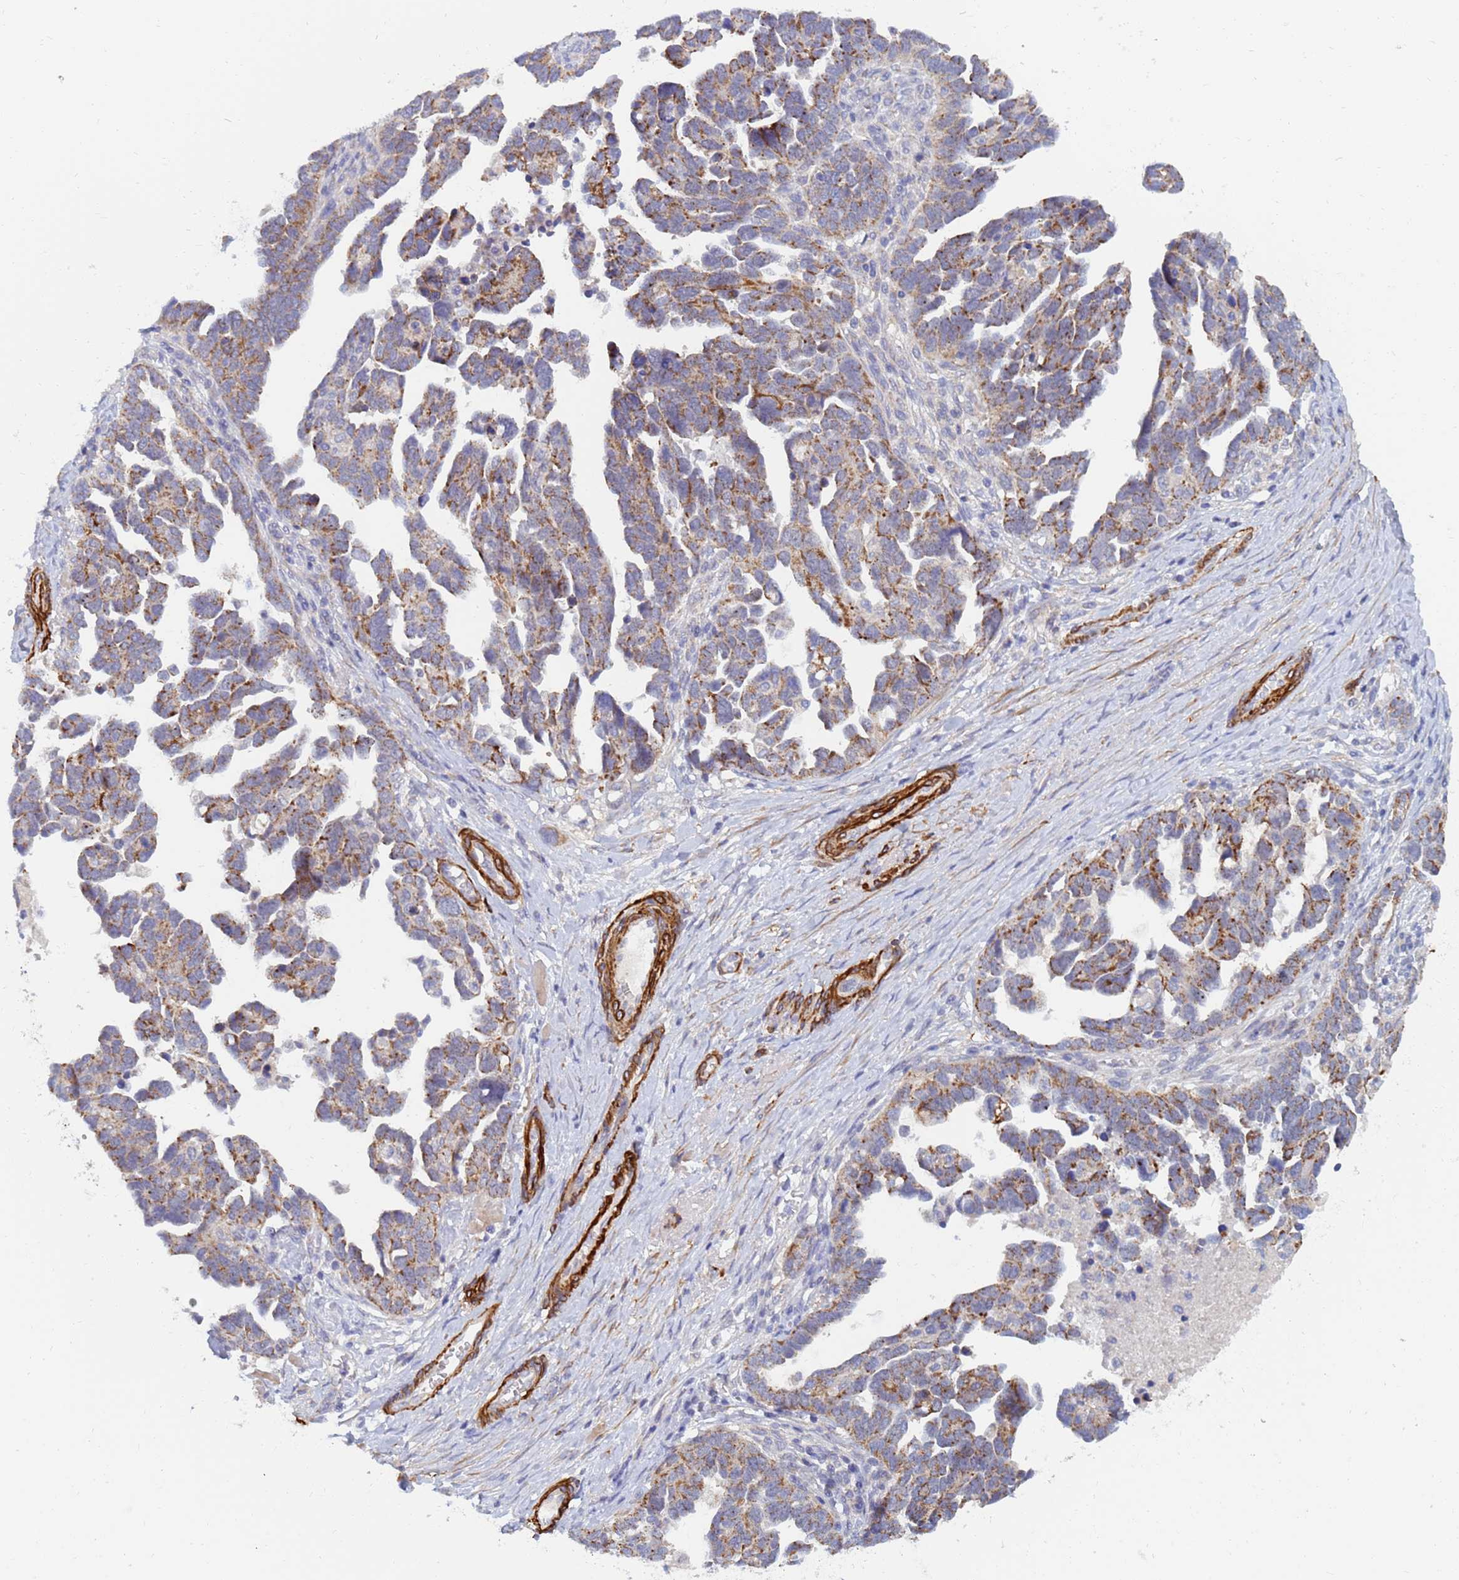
{"staining": {"intensity": "moderate", "quantity": "25%-75%", "location": "cytoplasmic/membranous"}, "tissue": "ovarian cancer", "cell_type": "Tumor cells", "image_type": "cancer", "snomed": [{"axis": "morphology", "description": "Cystadenocarcinoma, serous, NOS"}, {"axis": "topography", "description": "Ovary"}], "caption": "Protein expression analysis of ovarian serous cystadenocarcinoma shows moderate cytoplasmic/membranous positivity in approximately 25%-75% of tumor cells.", "gene": "SDR39U1", "patient": {"sex": "female", "age": 54}}